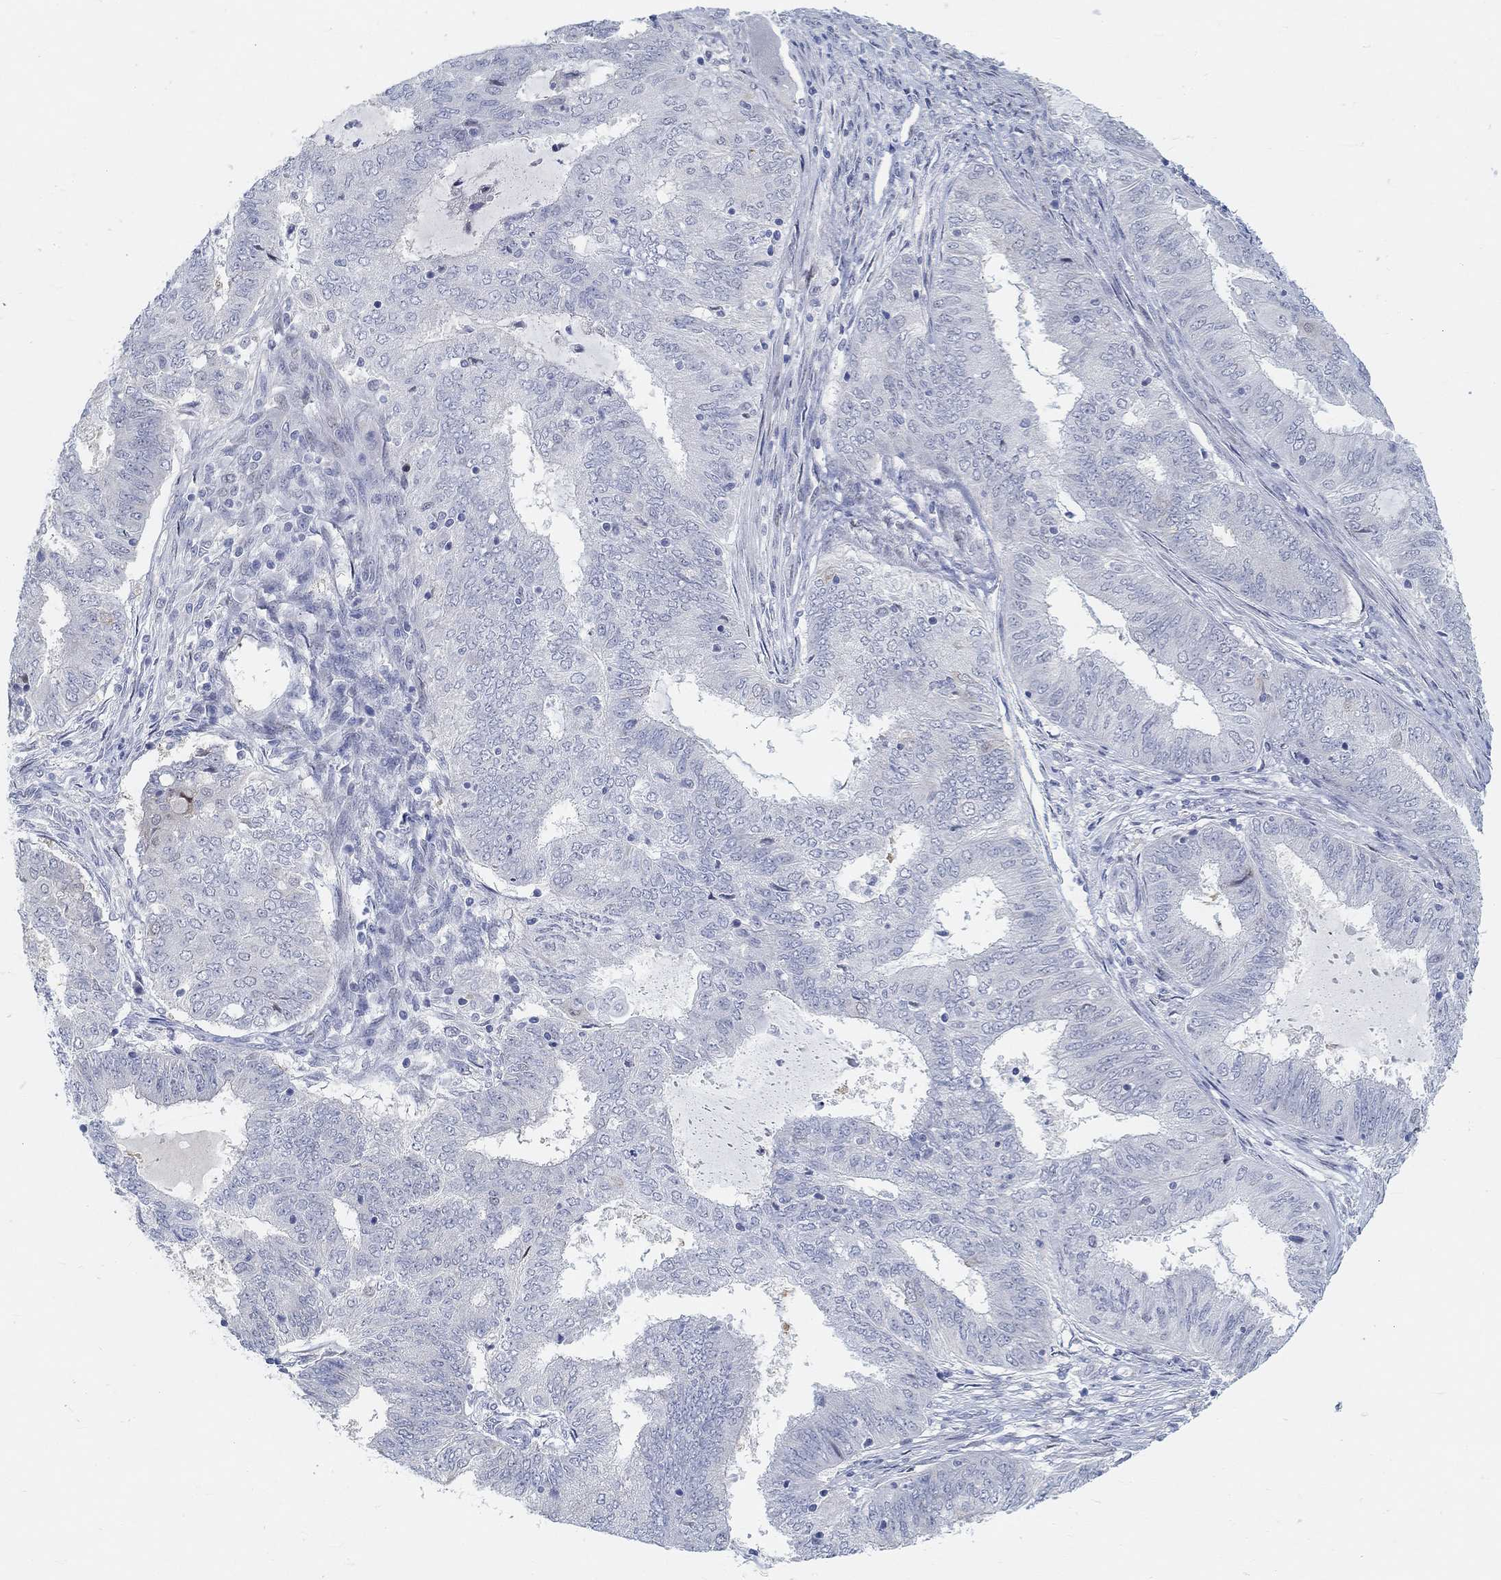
{"staining": {"intensity": "negative", "quantity": "none", "location": "none"}, "tissue": "endometrial cancer", "cell_type": "Tumor cells", "image_type": "cancer", "snomed": [{"axis": "morphology", "description": "Adenocarcinoma, NOS"}, {"axis": "topography", "description": "Endometrium"}], "caption": "IHC micrograph of human endometrial cancer (adenocarcinoma) stained for a protein (brown), which displays no expression in tumor cells. The staining was performed using DAB to visualize the protein expression in brown, while the nuclei were stained in blue with hematoxylin (Magnification: 20x).", "gene": "SNTG2", "patient": {"sex": "female", "age": 62}}